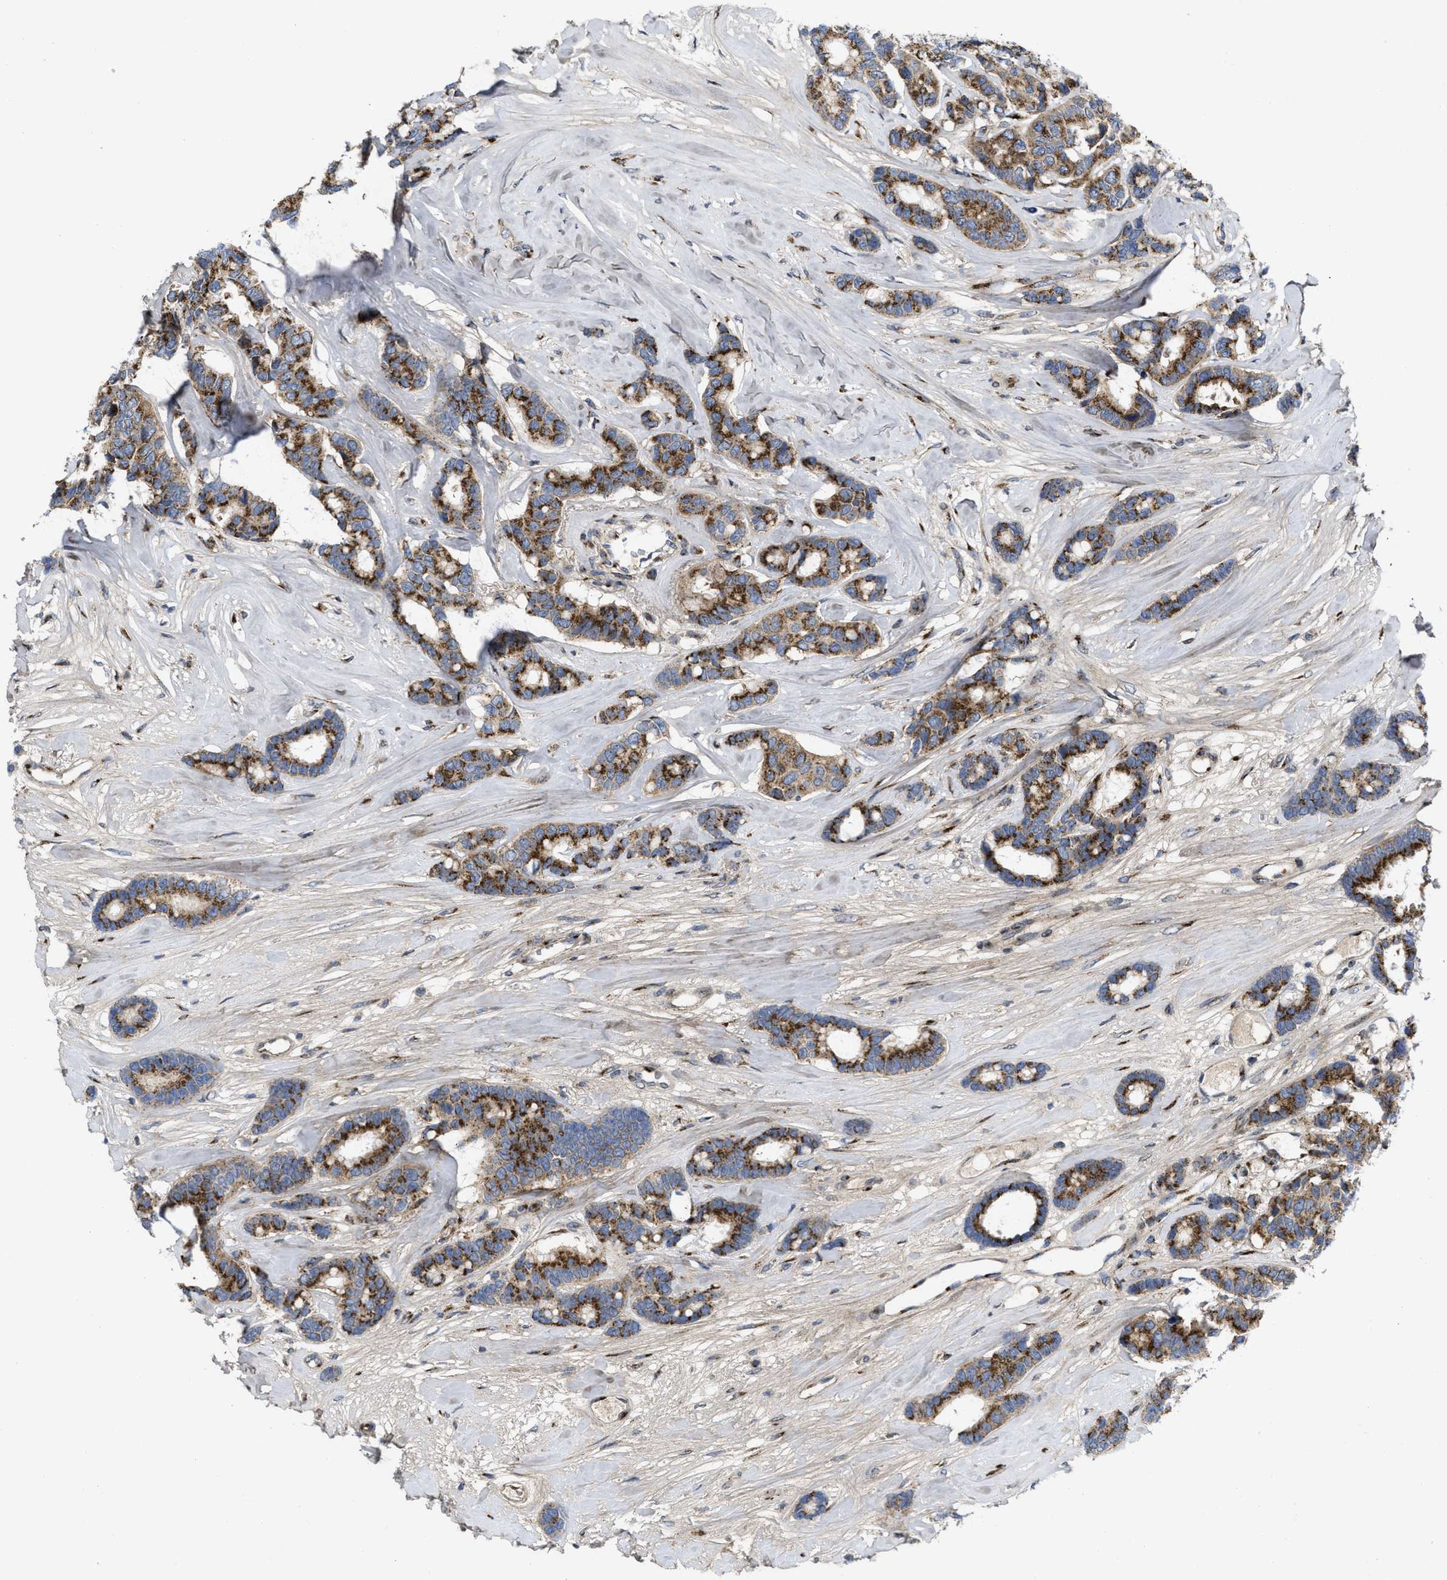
{"staining": {"intensity": "strong", "quantity": "25%-75%", "location": "cytoplasmic/membranous"}, "tissue": "breast cancer", "cell_type": "Tumor cells", "image_type": "cancer", "snomed": [{"axis": "morphology", "description": "Duct carcinoma"}, {"axis": "topography", "description": "Breast"}], "caption": "This histopathology image demonstrates immunohistochemistry staining of human breast invasive ductal carcinoma, with high strong cytoplasmic/membranous staining in approximately 25%-75% of tumor cells.", "gene": "ZNF70", "patient": {"sex": "female", "age": 87}}